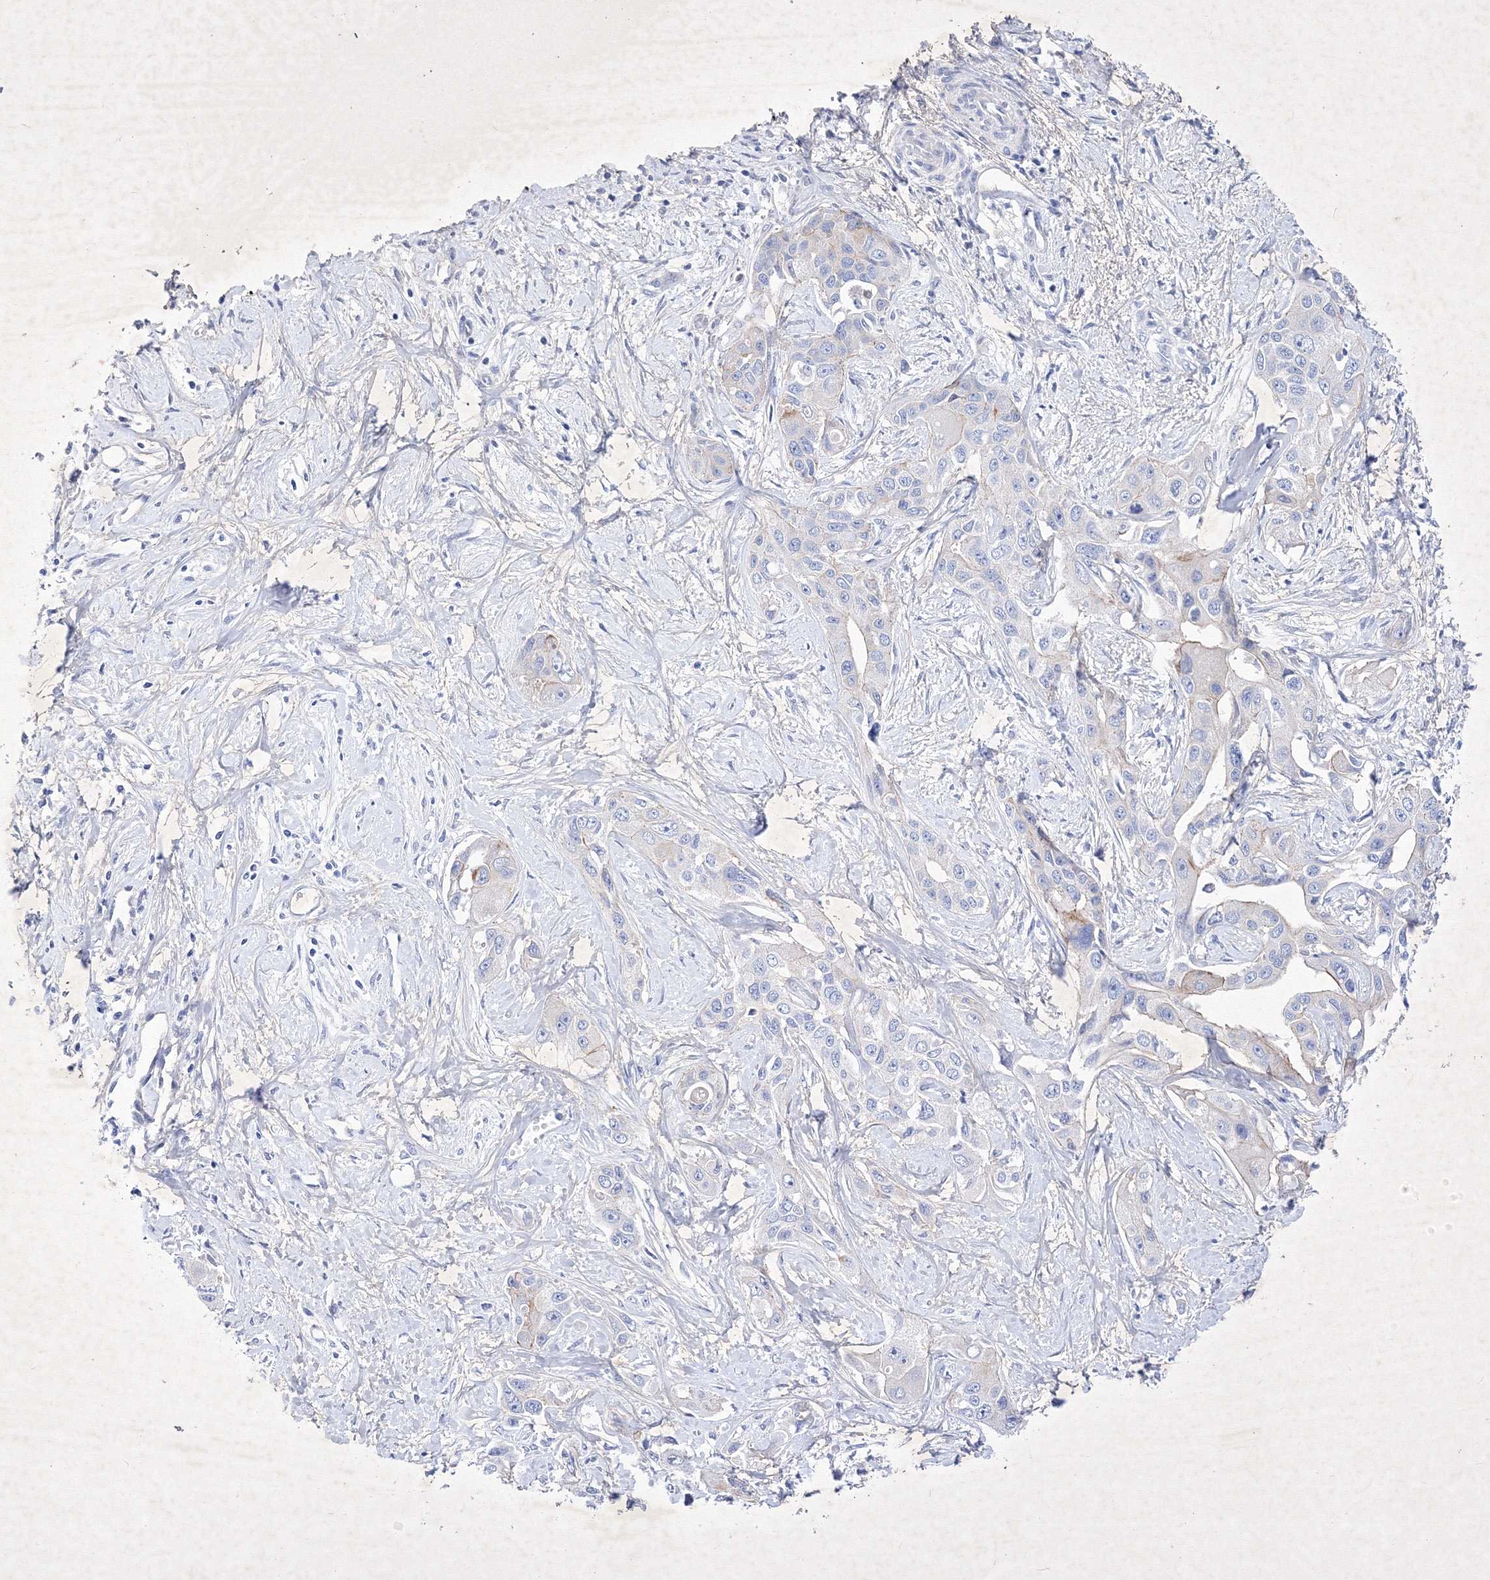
{"staining": {"intensity": "negative", "quantity": "none", "location": "none"}, "tissue": "liver cancer", "cell_type": "Tumor cells", "image_type": "cancer", "snomed": [{"axis": "morphology", "description": "Cholangiocarcinoma"}, {"axis": "topography", "description": "Liver"}], "caption": "There is no significant positivity in tumor cells of cholangiocarcinoma (liver).", "gene": "GPN1", "patient": {"sex": "male", "age": 59}}